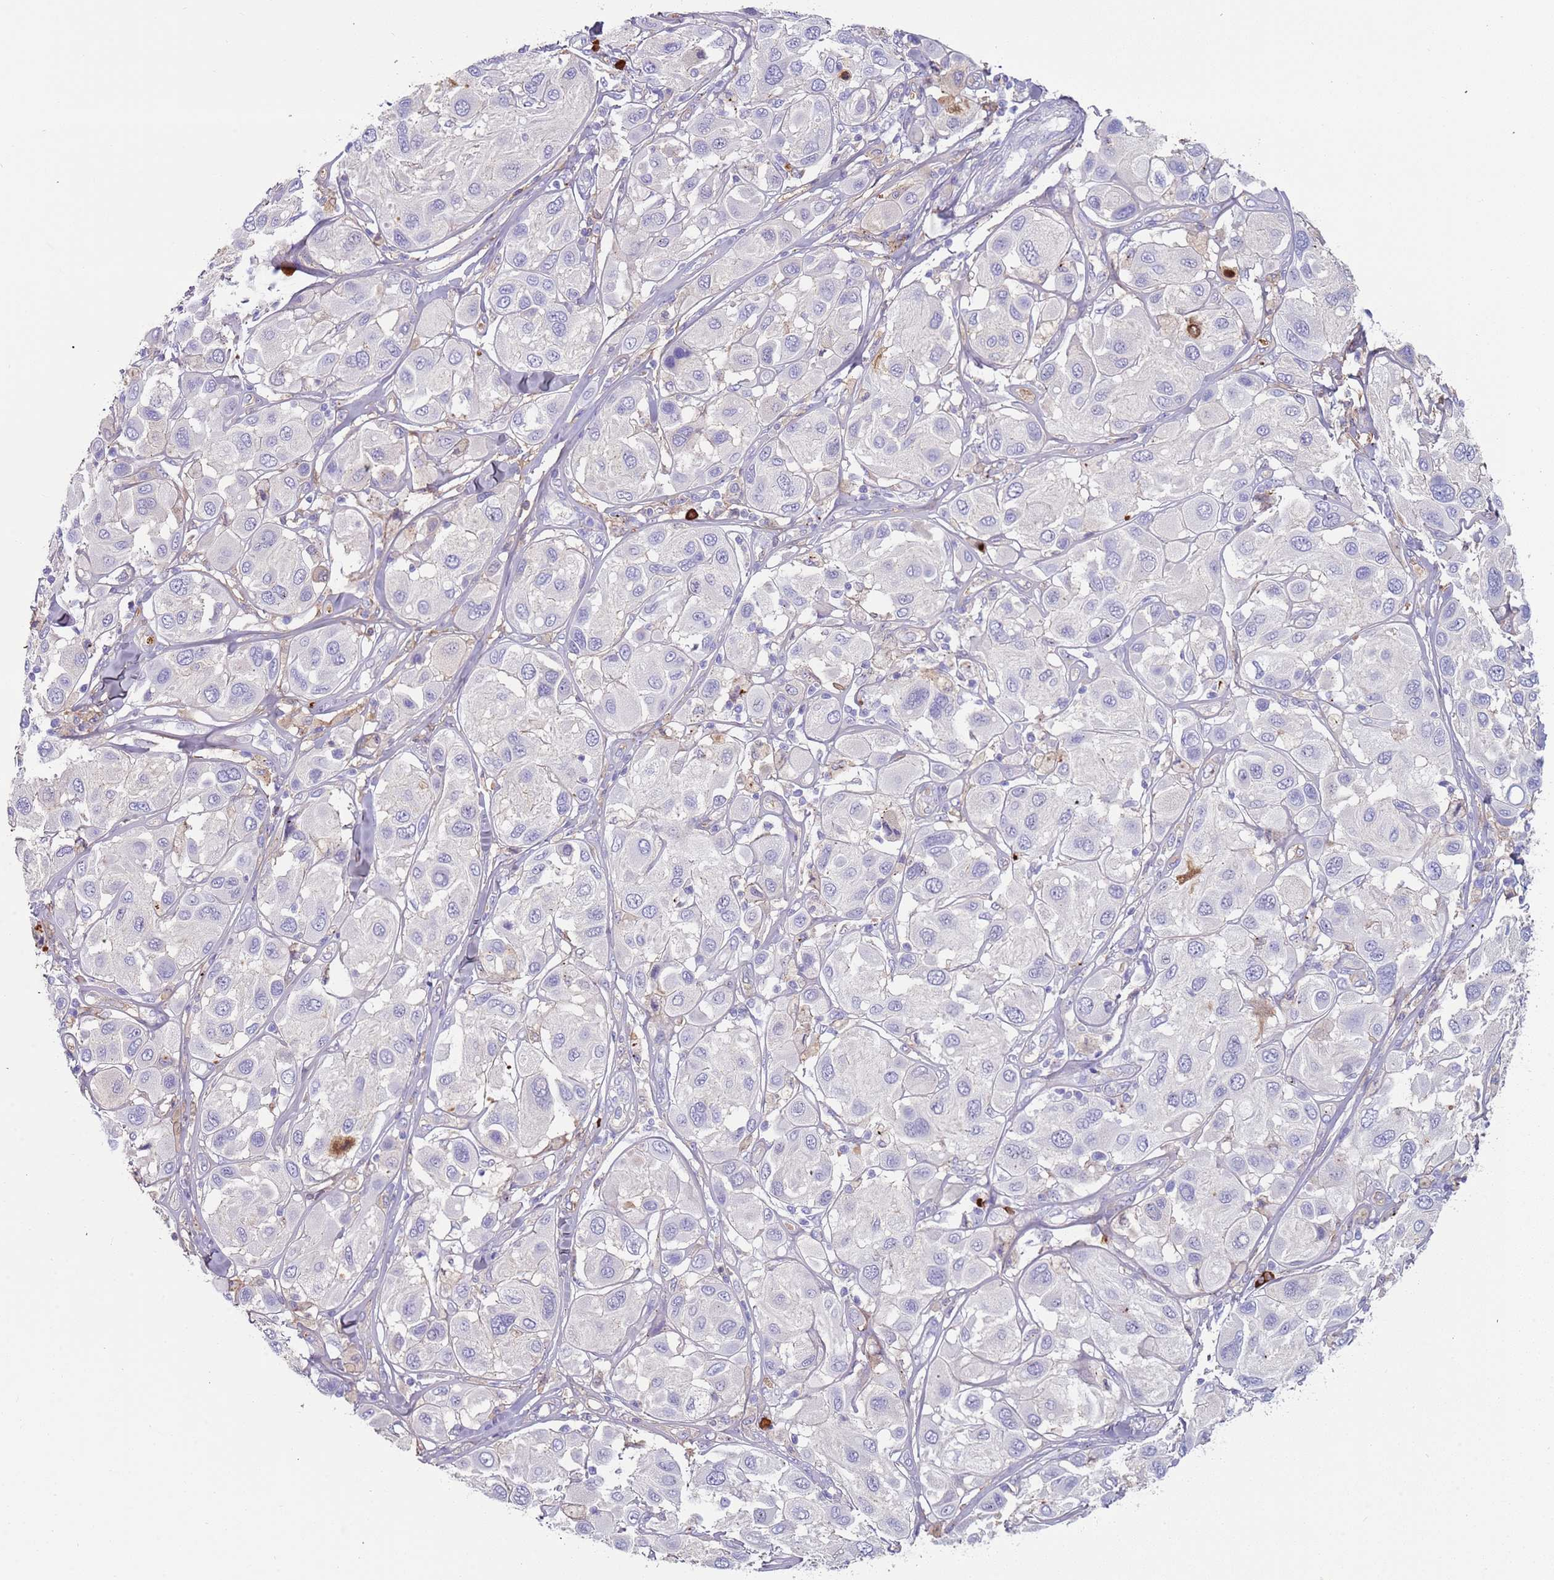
{"staining": {"intensity": "negative", "quantity": "none", "location": "none"}, "tissue": "melanoma", "cell_type": "Tumor cells", "image_type": "cancer", "snomed": [{"axis": "morphology", "description": "Malignant melanoma, Metastatic site"}, {"axis": "topography", "description": "Skin"}], "caption": "Image shows no protein staining in tumor cells of malignant melanoma (metastatic site) tissue.", "gene": "CYSLTR2", "patient": {"sex": "male", "age": 41}}